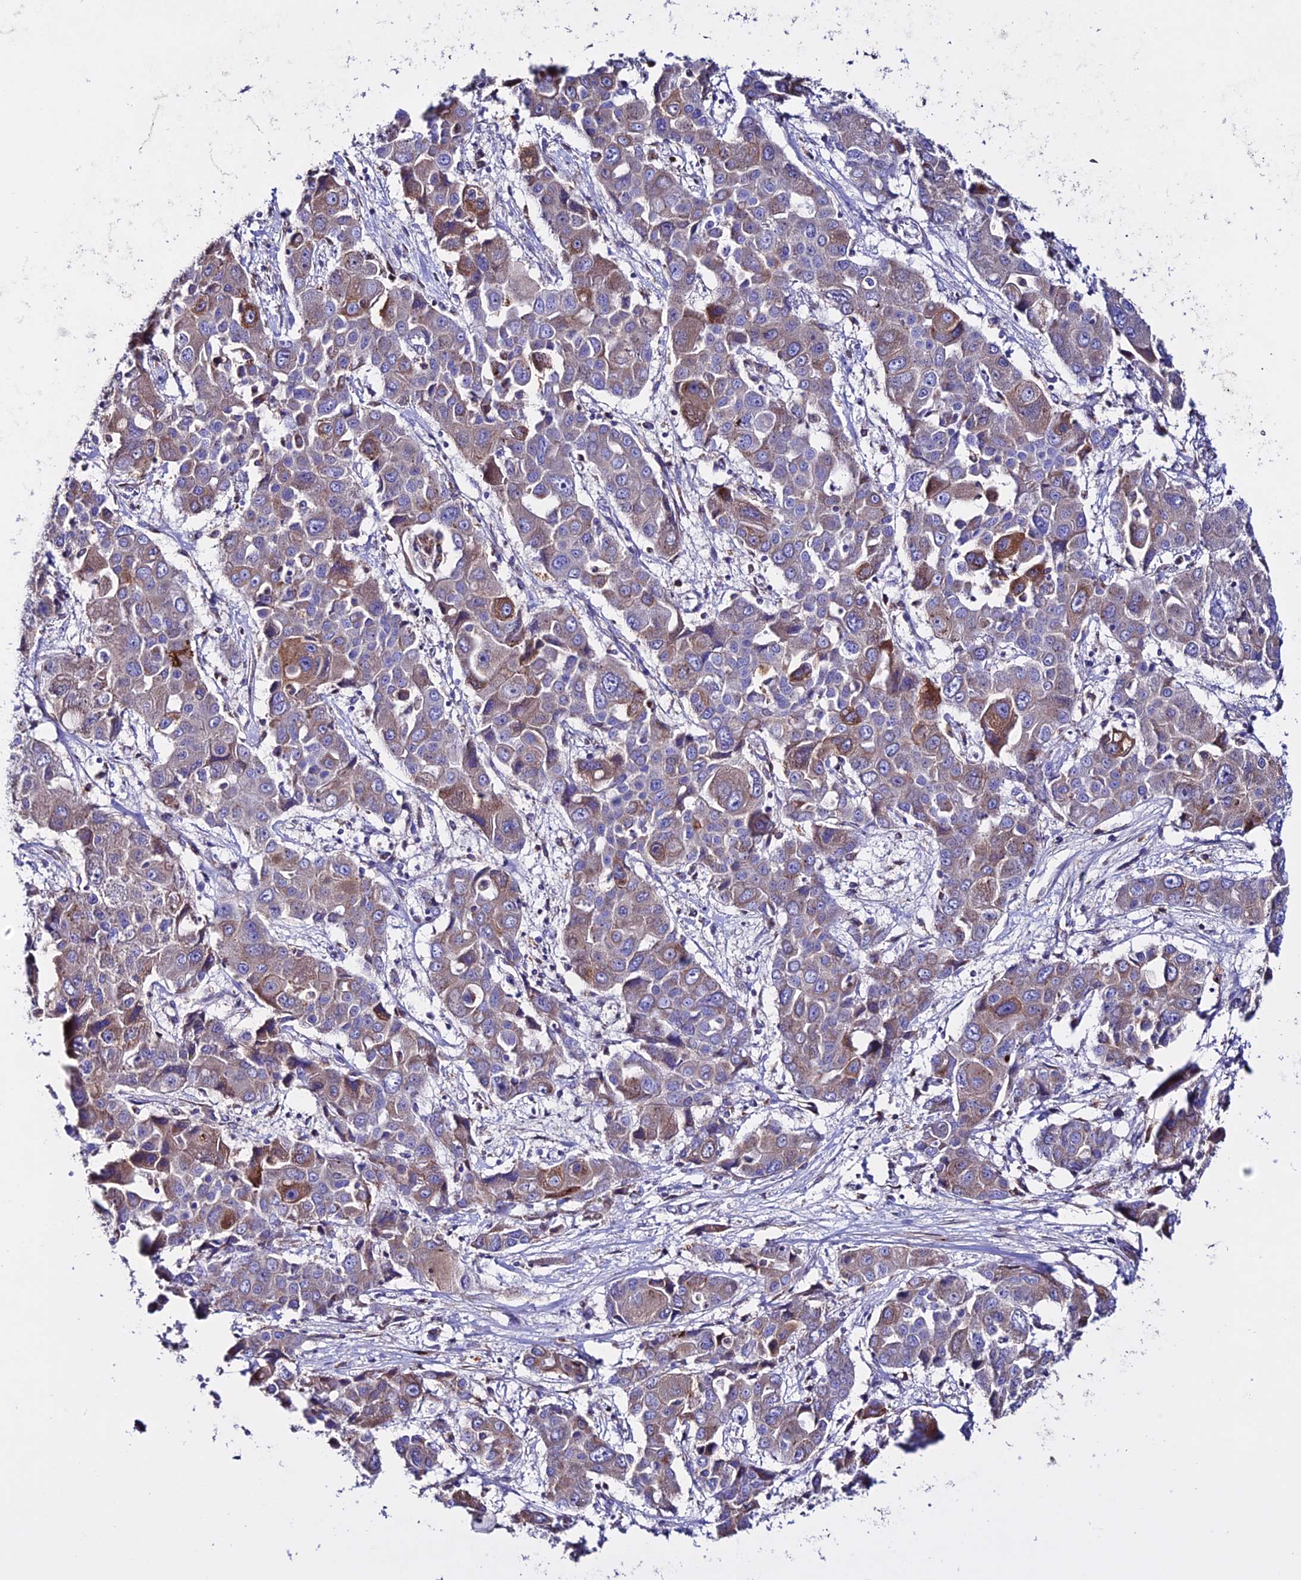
{"staining": {"intensity": "moderate", "quantity": "25%-75%", "location": "cytoplasmic/membranous"}, "tissue": "liver cancer", "cell_type": "Tumor cells", "image_type": "cancer", "snomed": [{"axis": "morphology", "description": "Cholangiocarcinoma"}, {"axis": "topography", "description": "Liver"}], "caption": "Immunohistochemical staining of human liver cancer demonstrates medium levels of moderate cytoplasmic/membranous protein expression in approximately 25%-75% of tumor cells. The protein is shown in brown color, while the nuclei are stained blue.", "gene": "OR51Q1", "patient": {"sex": "male", "age": 67}}